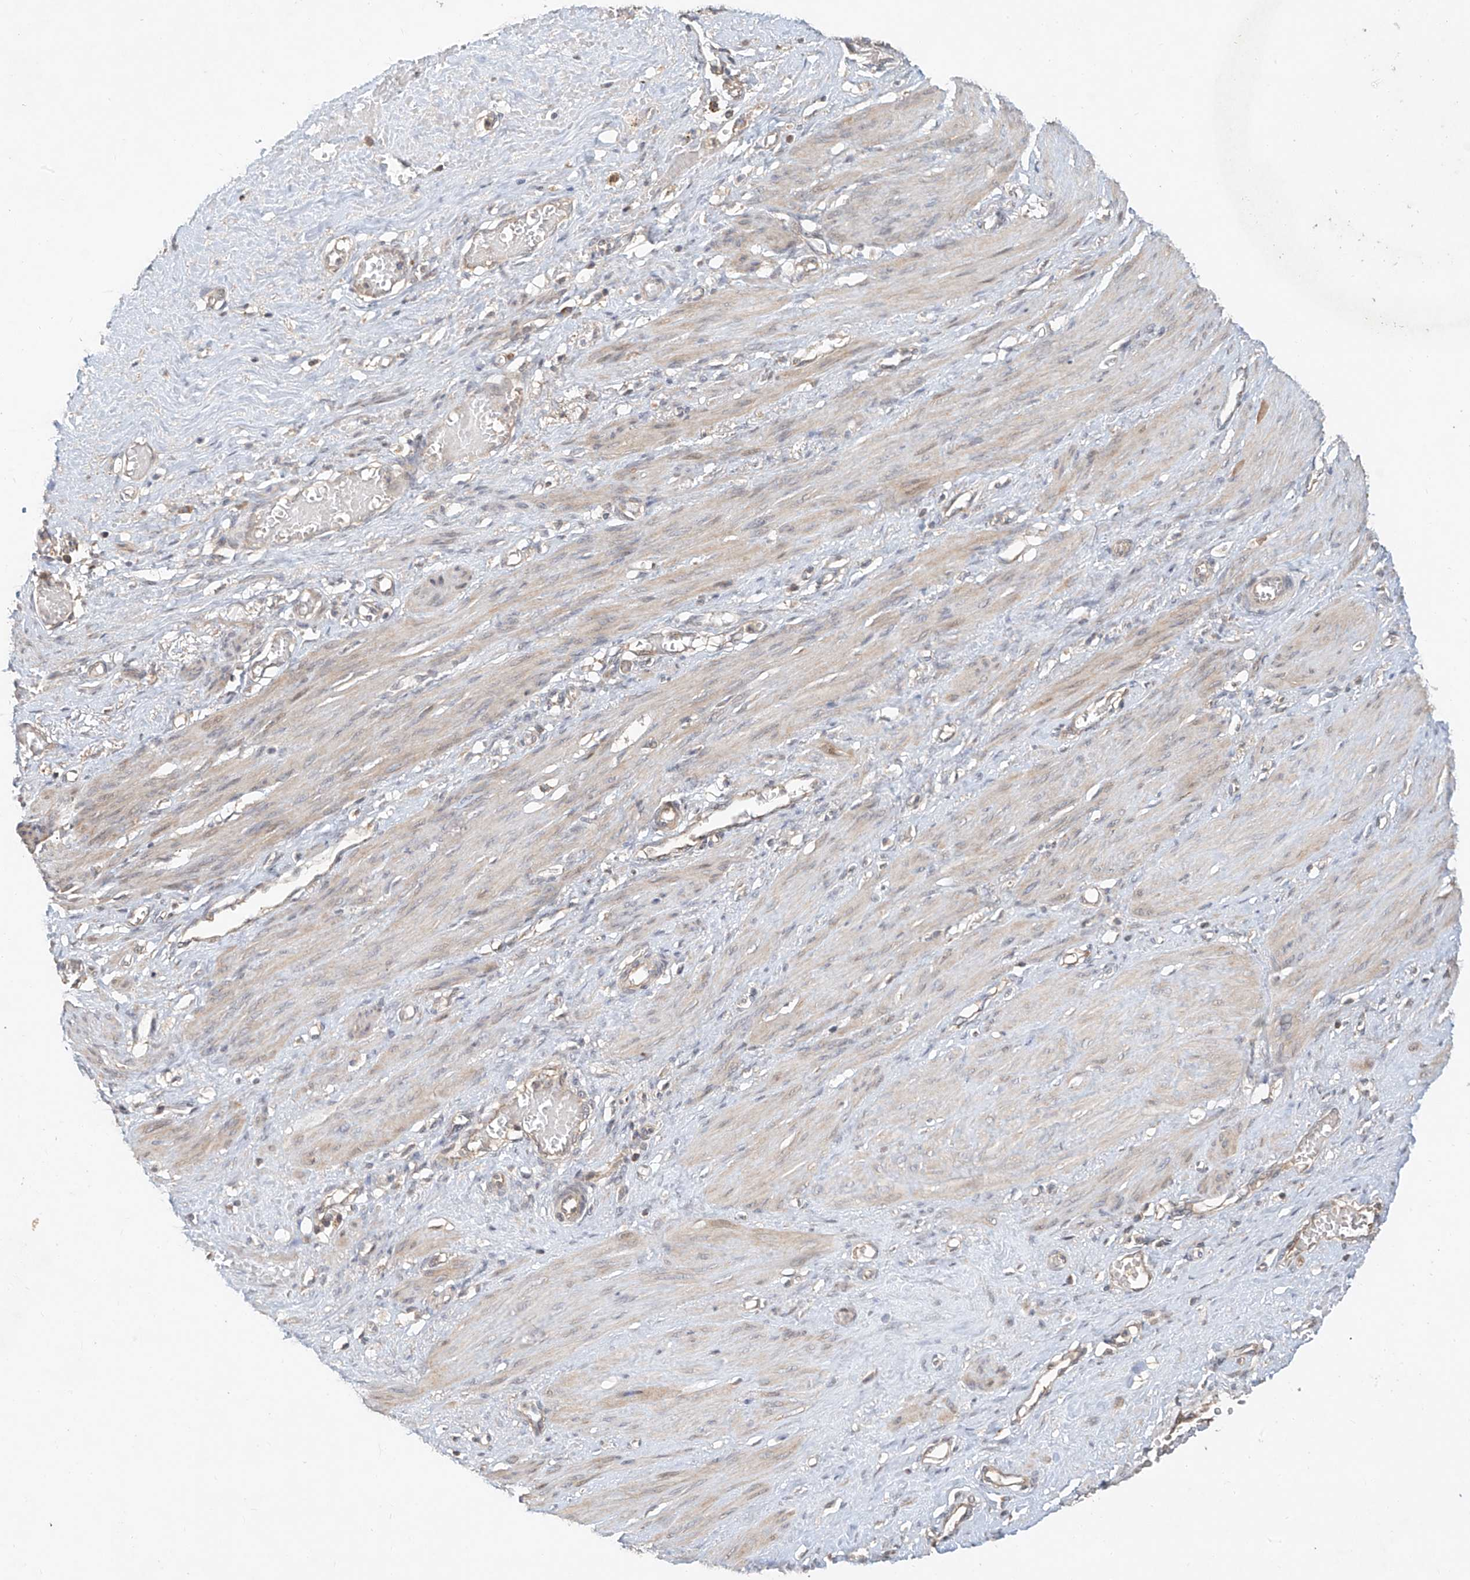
{"staining": {"intensity": "weak", "quantity": "25%-75%", "location": "cytoplasmic/membranous"}, "tissue": "smooth muscle", "cell_type": "Smooth muscle cells", "image_type": "normal", "snomed": [{"axis": "morphology", "description": "Normal tissue, NOS"}, {"axis": "topography", "description": "Endometrium"}], "caption": "Protein expression analysis of unremarkable human smooth muscle reveals weak cytoplasmic/membranous staining in about 25%-75% of smooth muscle cells. (Brightfield microscopy of DAB IHC at high magnification).", "gene": "TMEM61", "patient": {"sex": "female", "age": 33}}